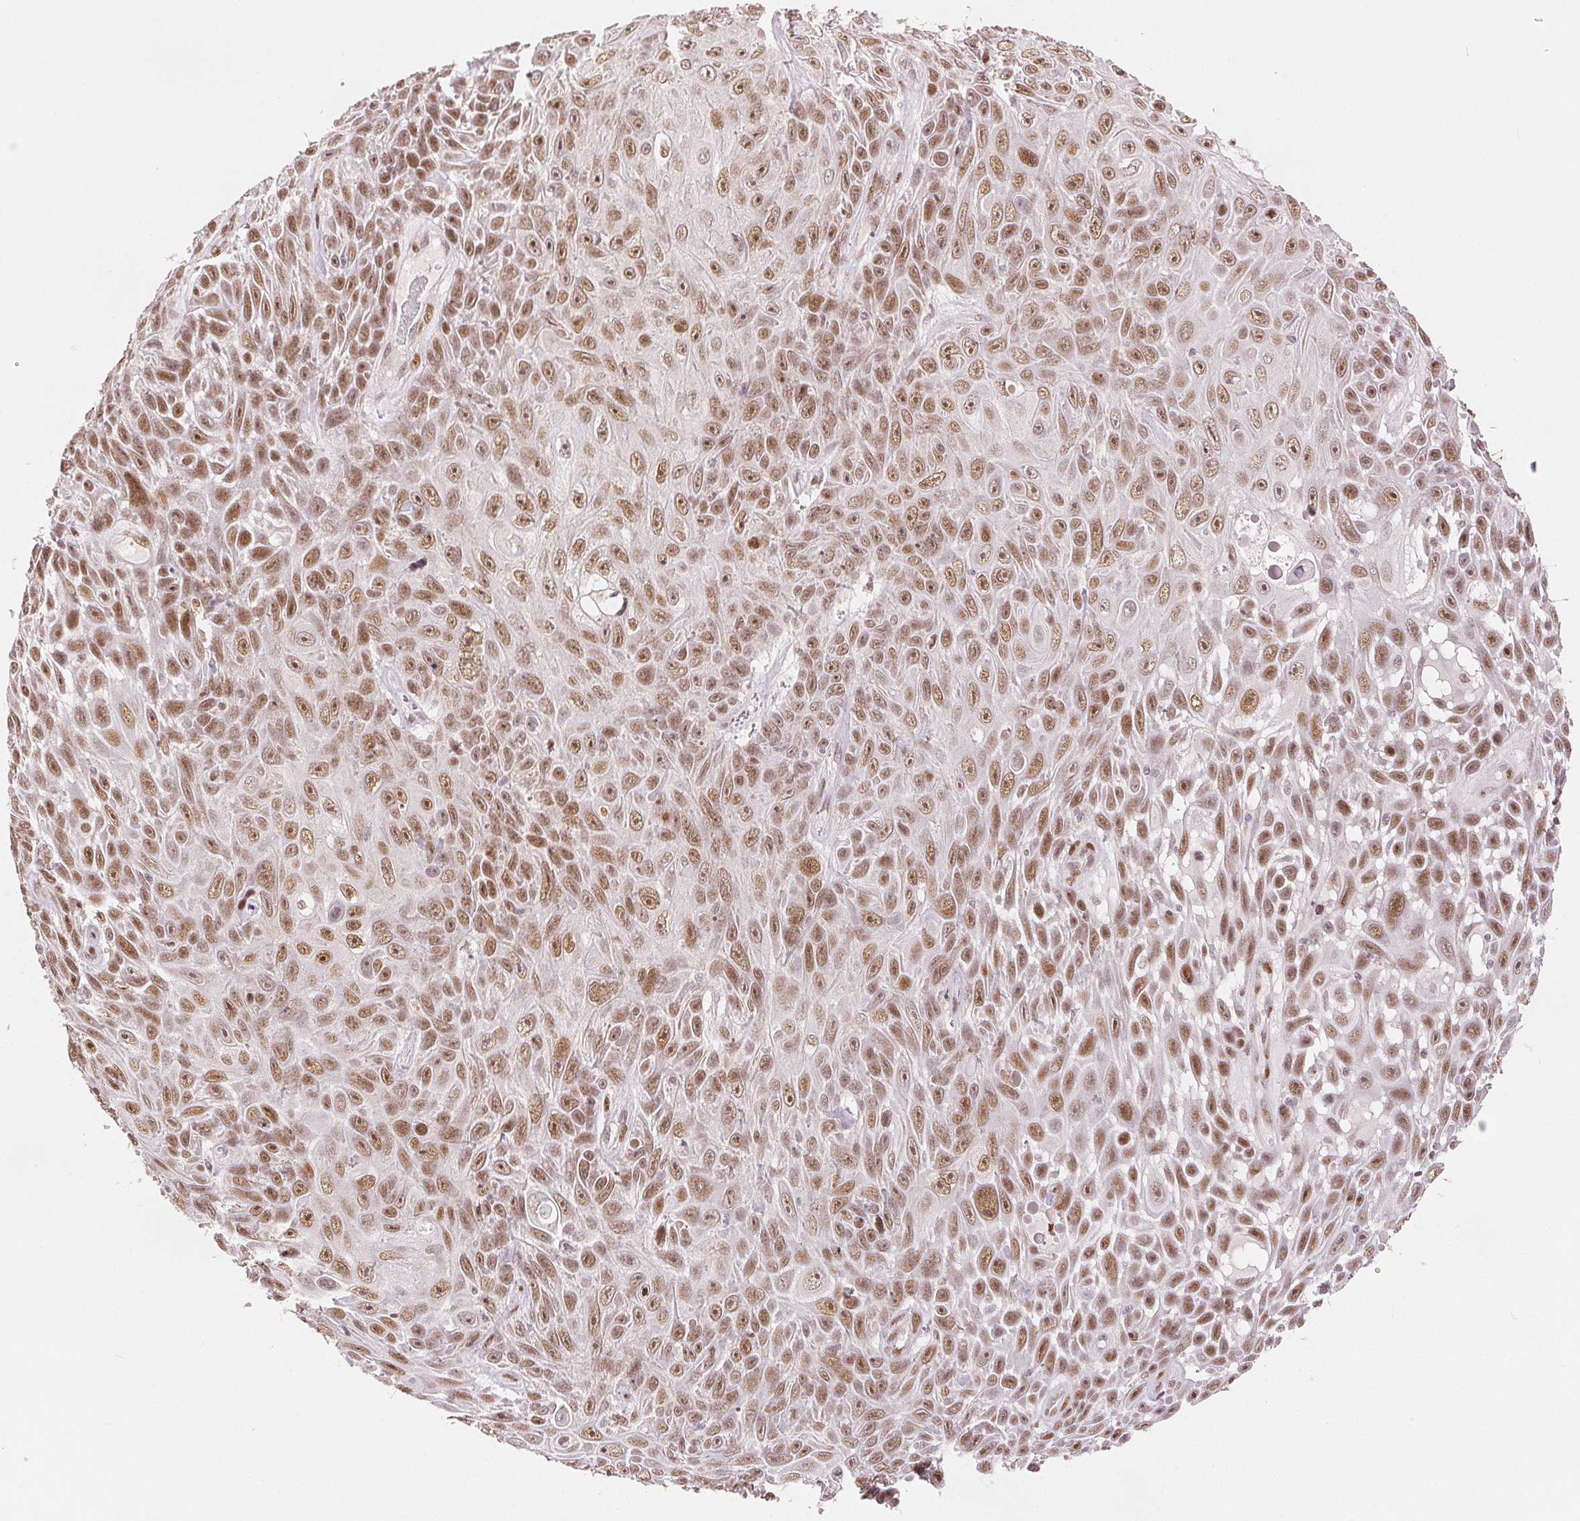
{"staining": {"intensity": "moderate", "quantity": ">75%", "location": "nuclear"}, "tissue": "skin cancer", "cell_type": "Tumor cells", "image_type": "cancer", "snomed": [{"axis": "morphology", "description": "Squamous cell carcinoma, NOS"}, {"axis": "topography", "description": "Skin"}], "caption": "A histopathology image of human skin squamous cell carcinoma stained for a protein demonstrates moderate nuclear brown staining in tumor cells.", "gene": "ZNF703", "patient": {"sex": "male", "age": 82}}